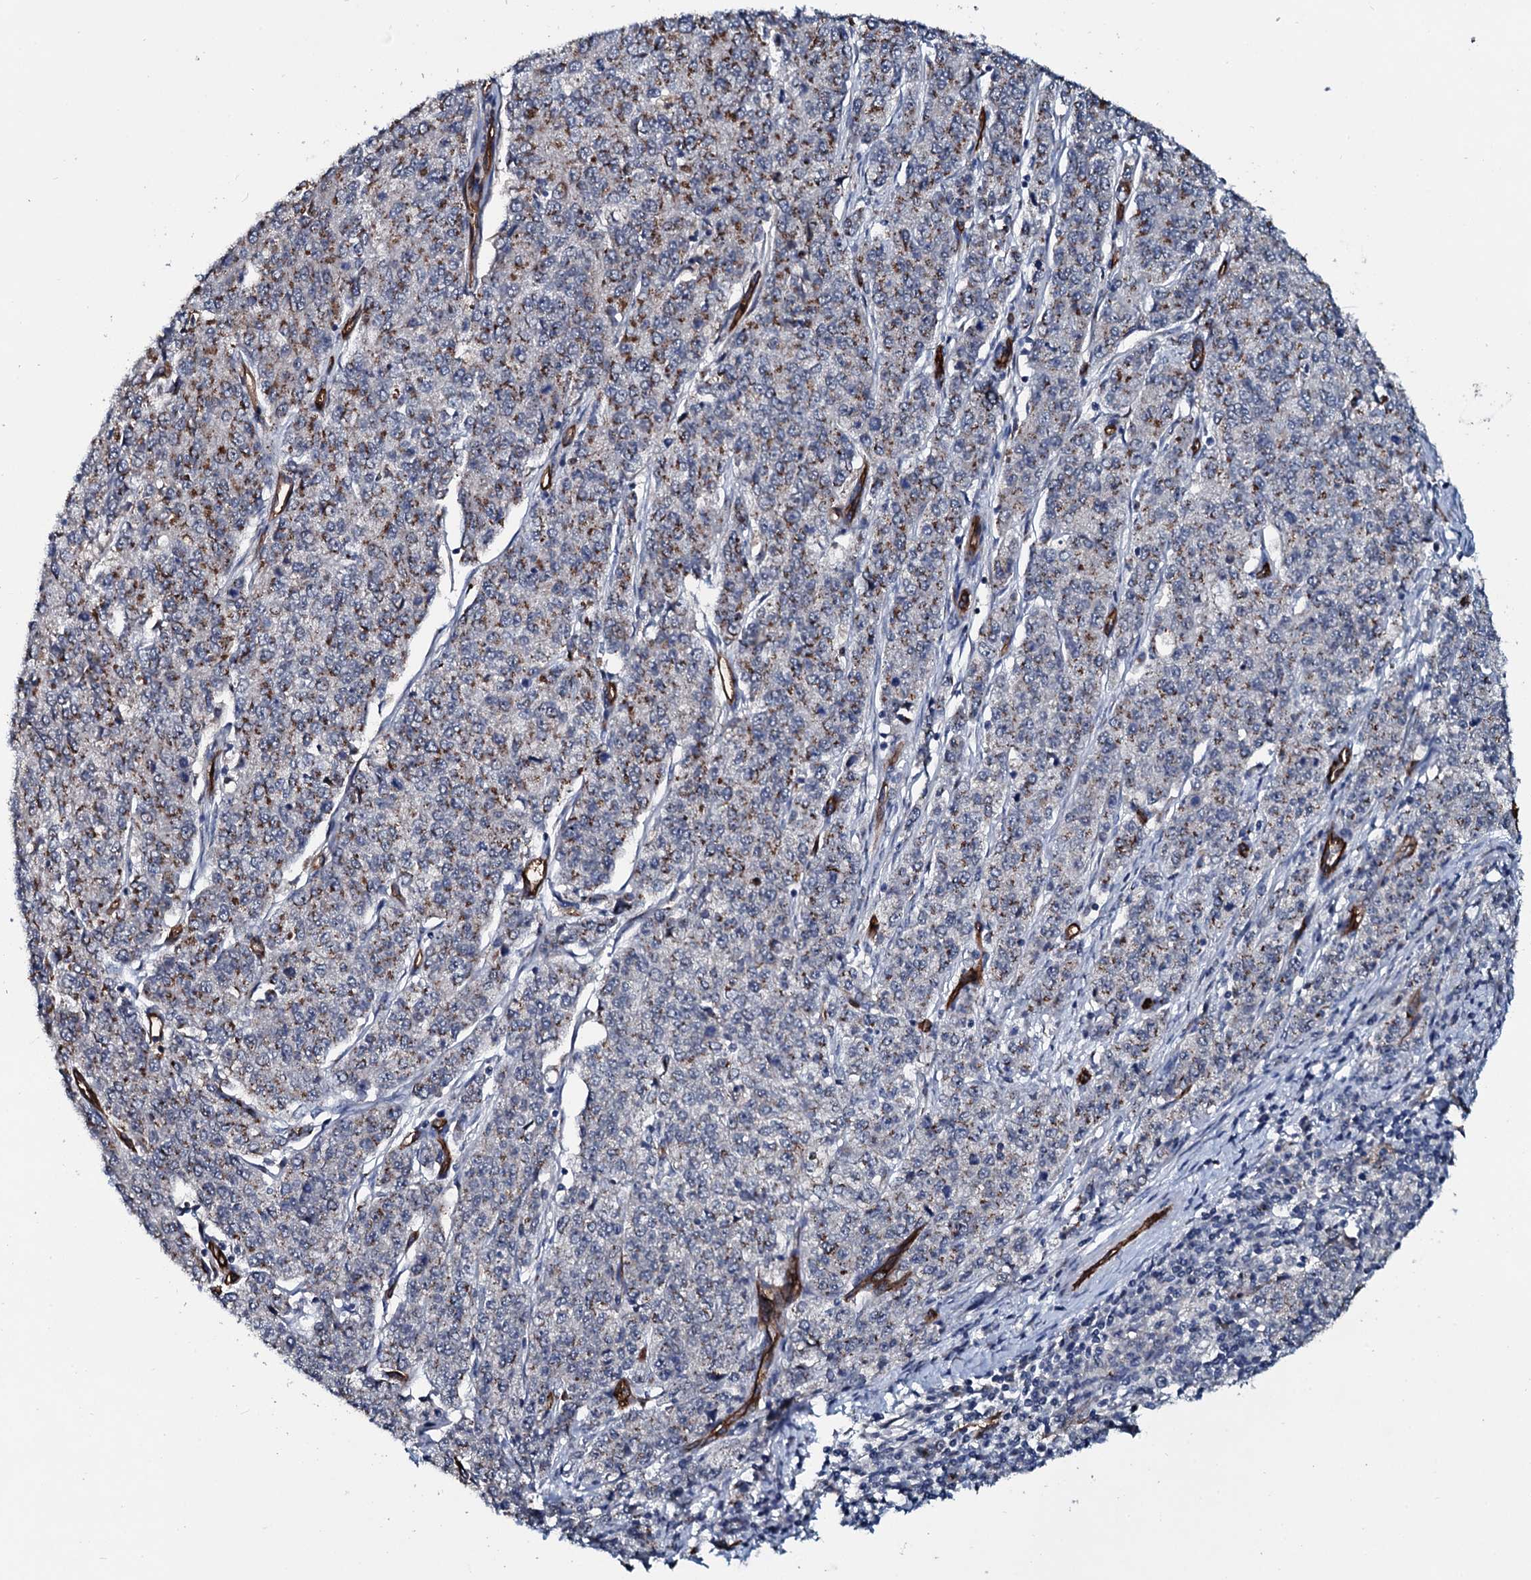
{"staining": {"intensity": "moderate", "quantity": ">75%", "location": "cytoplasmic/membranous"}, "tissue": "endometrial cancer", "cell_type": "Tumor cells", "image_type": "cancer", "snomed": [{"axis": "morphology", "description": "Adenocarcinoma, NOS"}, {"axis": "topography", "description": "Endometrium"}], "caption": "IHC histopathology image of human endometrial cancer (adenocarcinoma) stained for a protein (brown), which displays medium levels of moderate cytoplasmic/membranous expression in about >75% of tumor cells.", "gene": "CLEC14A", "patient": {"sex": "female", "age": 50}}